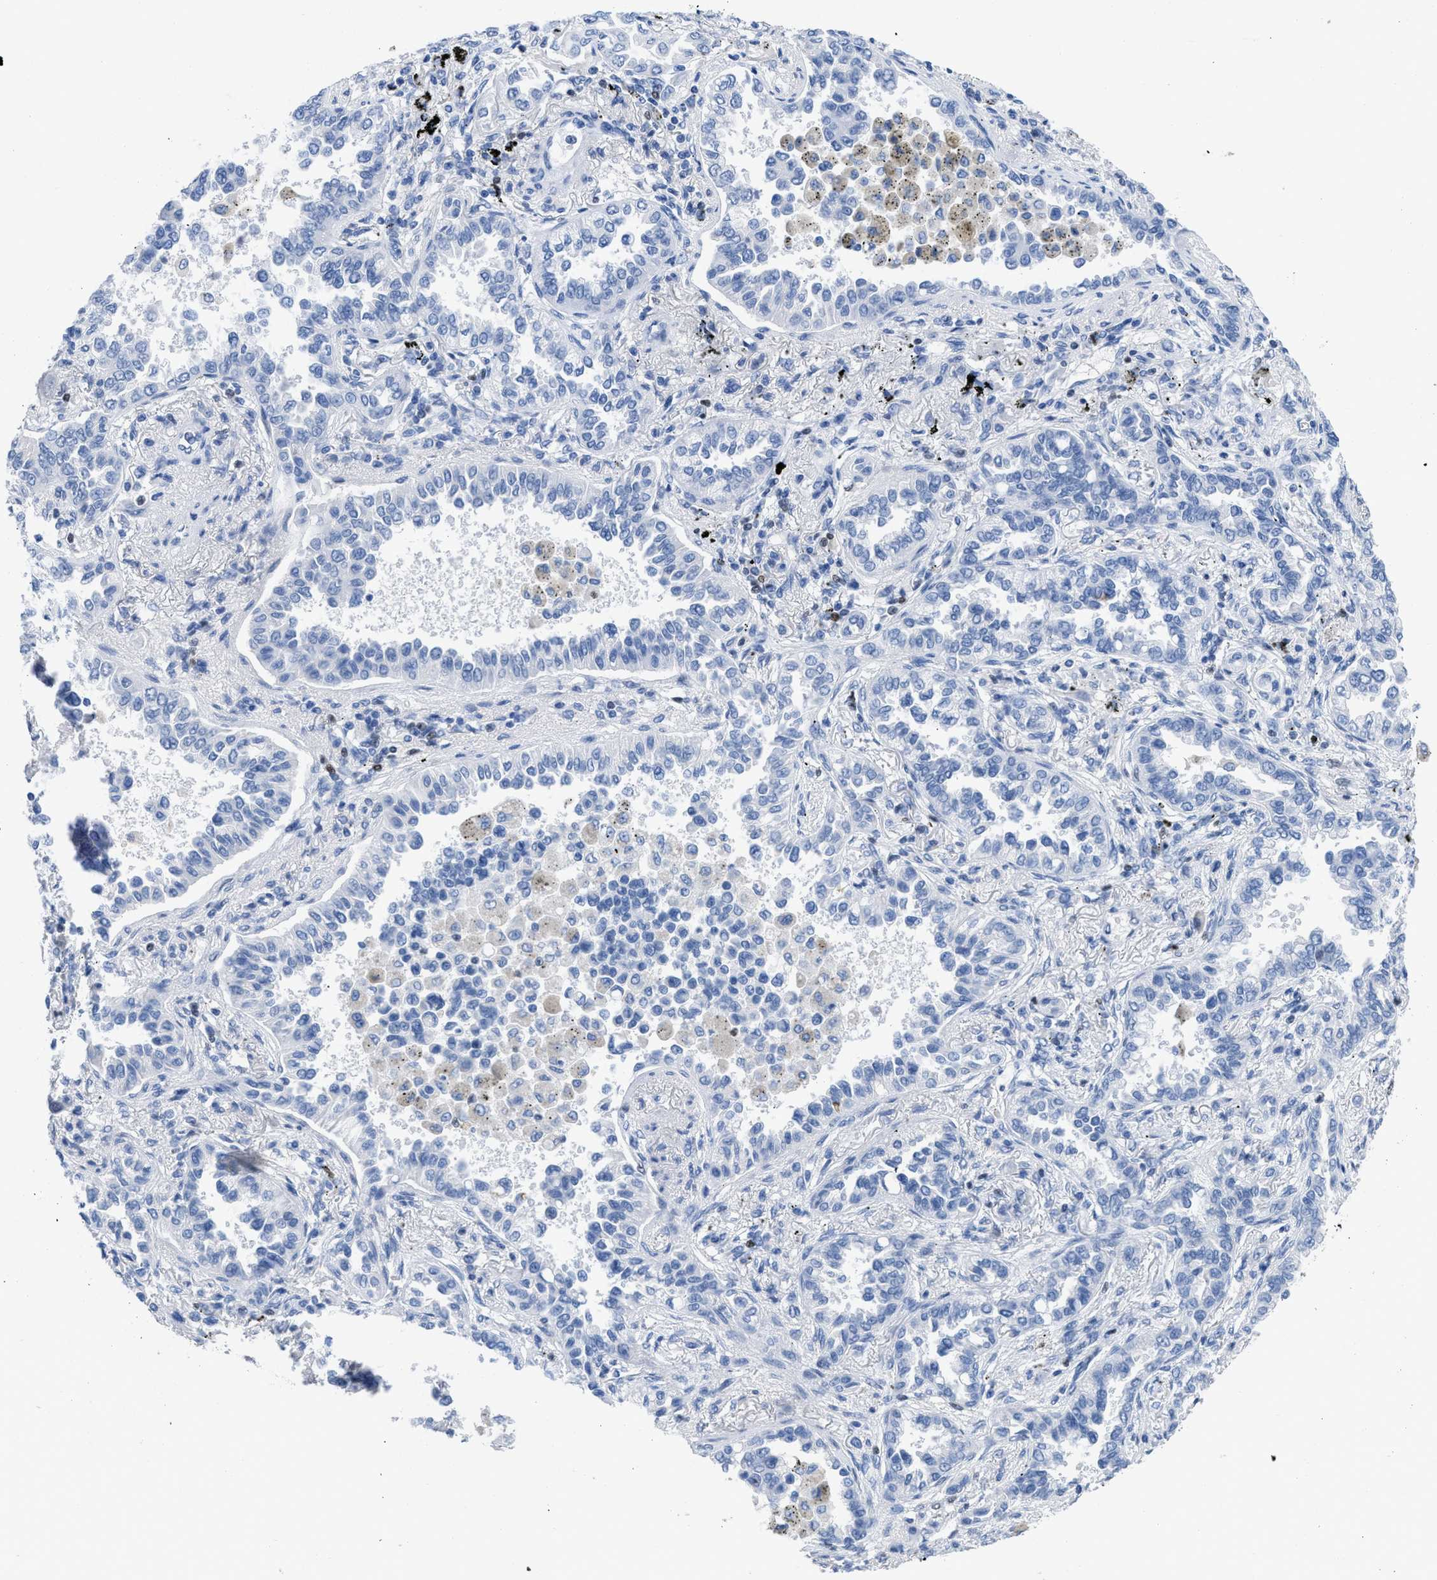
{"staining": {"intensity": "negative", "quantity": "none", "location": "none"}, "tissue": "lung cancer", "cell_type": "Tumor cells", "image_type": "cancer", "snomed": [{"axis": "morphology", "description": "Normal tissue, NOS"}, {"axis": "morphology", "description": "Adenocarcinoma, NOS"}, {"axis": "topography", "description": "Lung"}], "caption": "Tumor cells show no significant expression in lung cancer (adenocarcinoma).", "gene": "LEF1", "patient": {"sex": "male", "age": 59}}